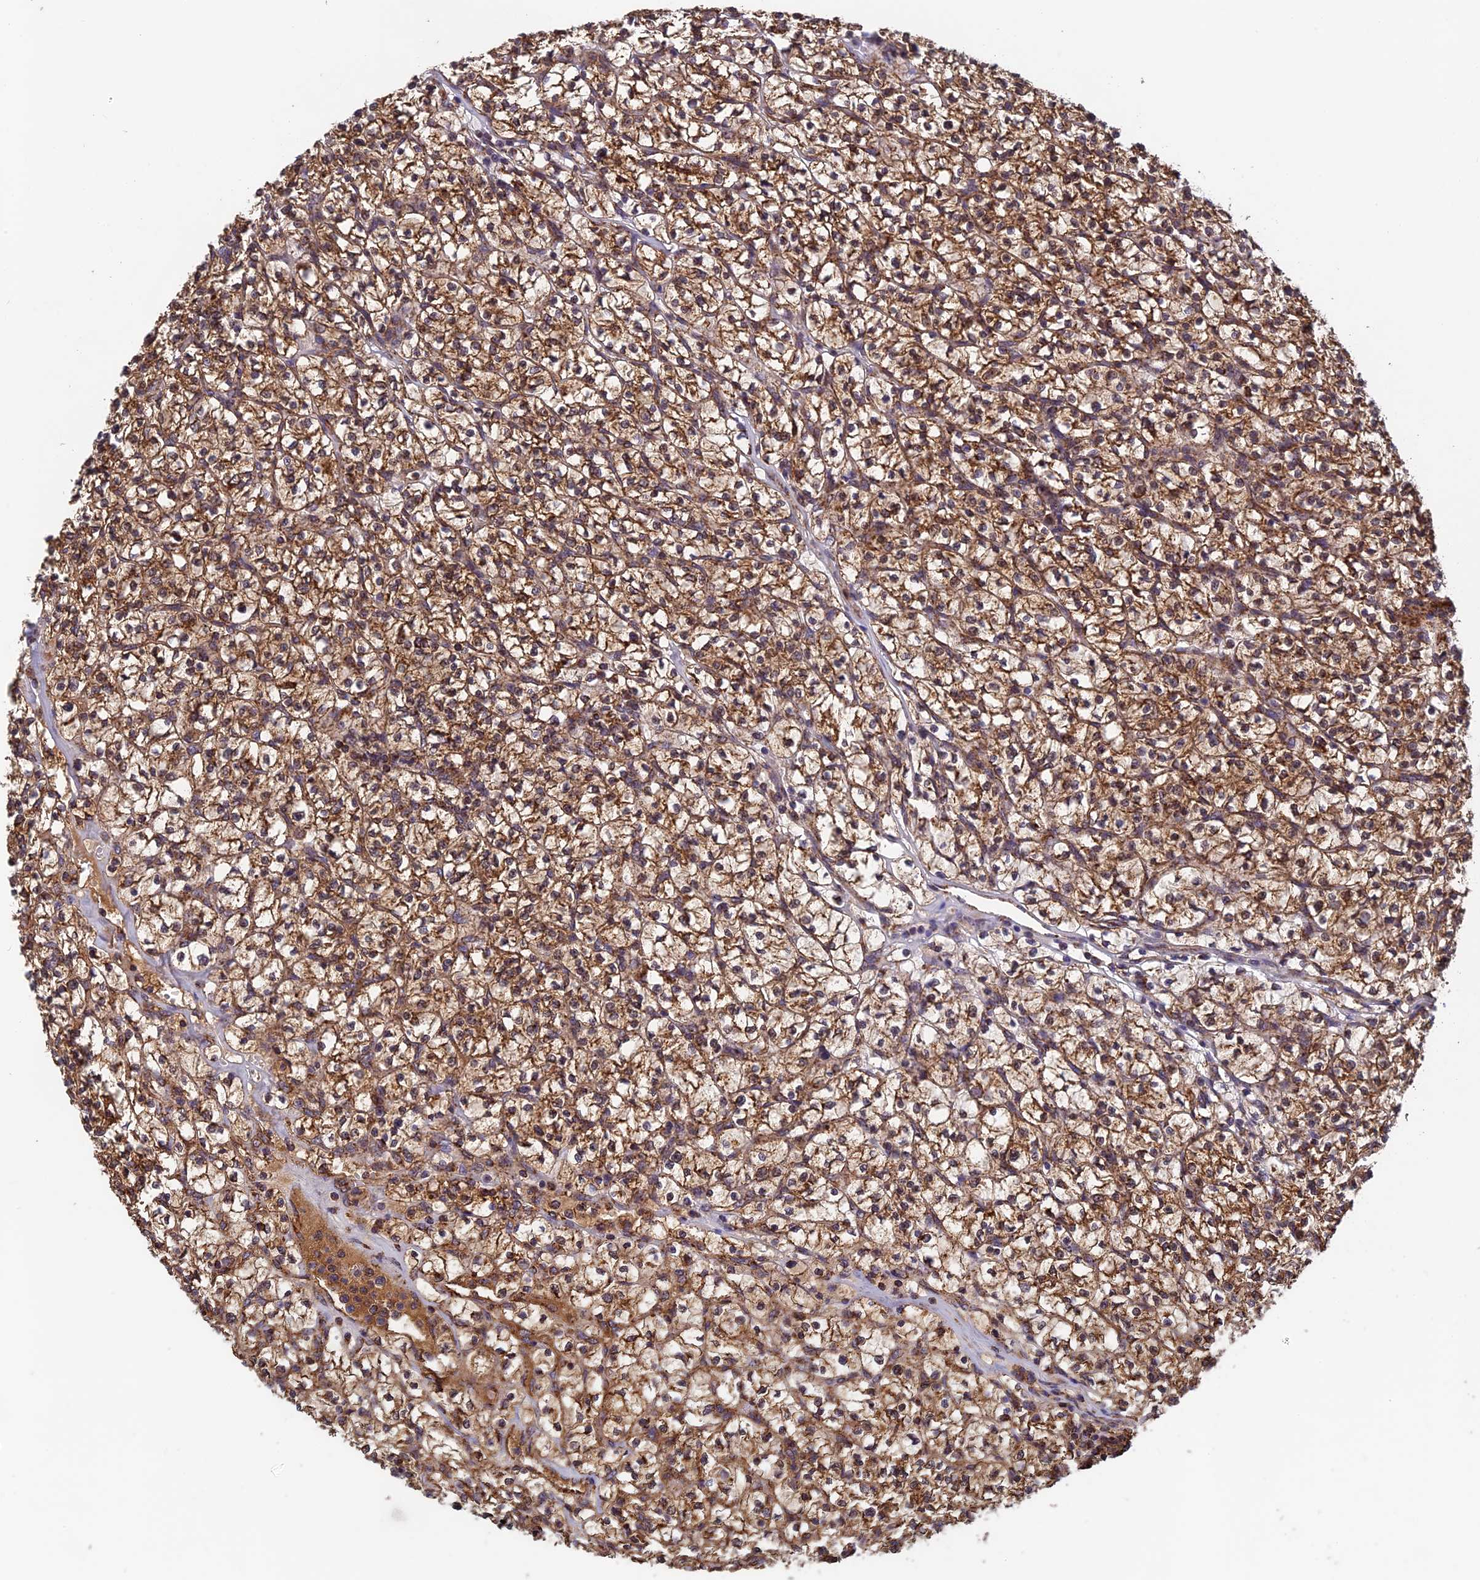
{"staining": {"intensity": "moderate", "quantity": ">75%", "location": "cytoplasmic/membranous"}, "tissue": "renal cancer", "cell_type": "Tumor cells", "image_type": "cancer", "snomed": [{"axis": "morphology", "description": "Adenocarcinoma, NOS"}, {"axis": "topography", "description": "Kidney"}], "caption": "A histopathology image showing moderate cytoplasmic/membranous staining in about >75% of tumor cells in adenocarcinoma (renal), as visualized by brown immunohistochemical staining.", "gene": "CCDC15", "patient": {"sex": "female", "age": 64}}